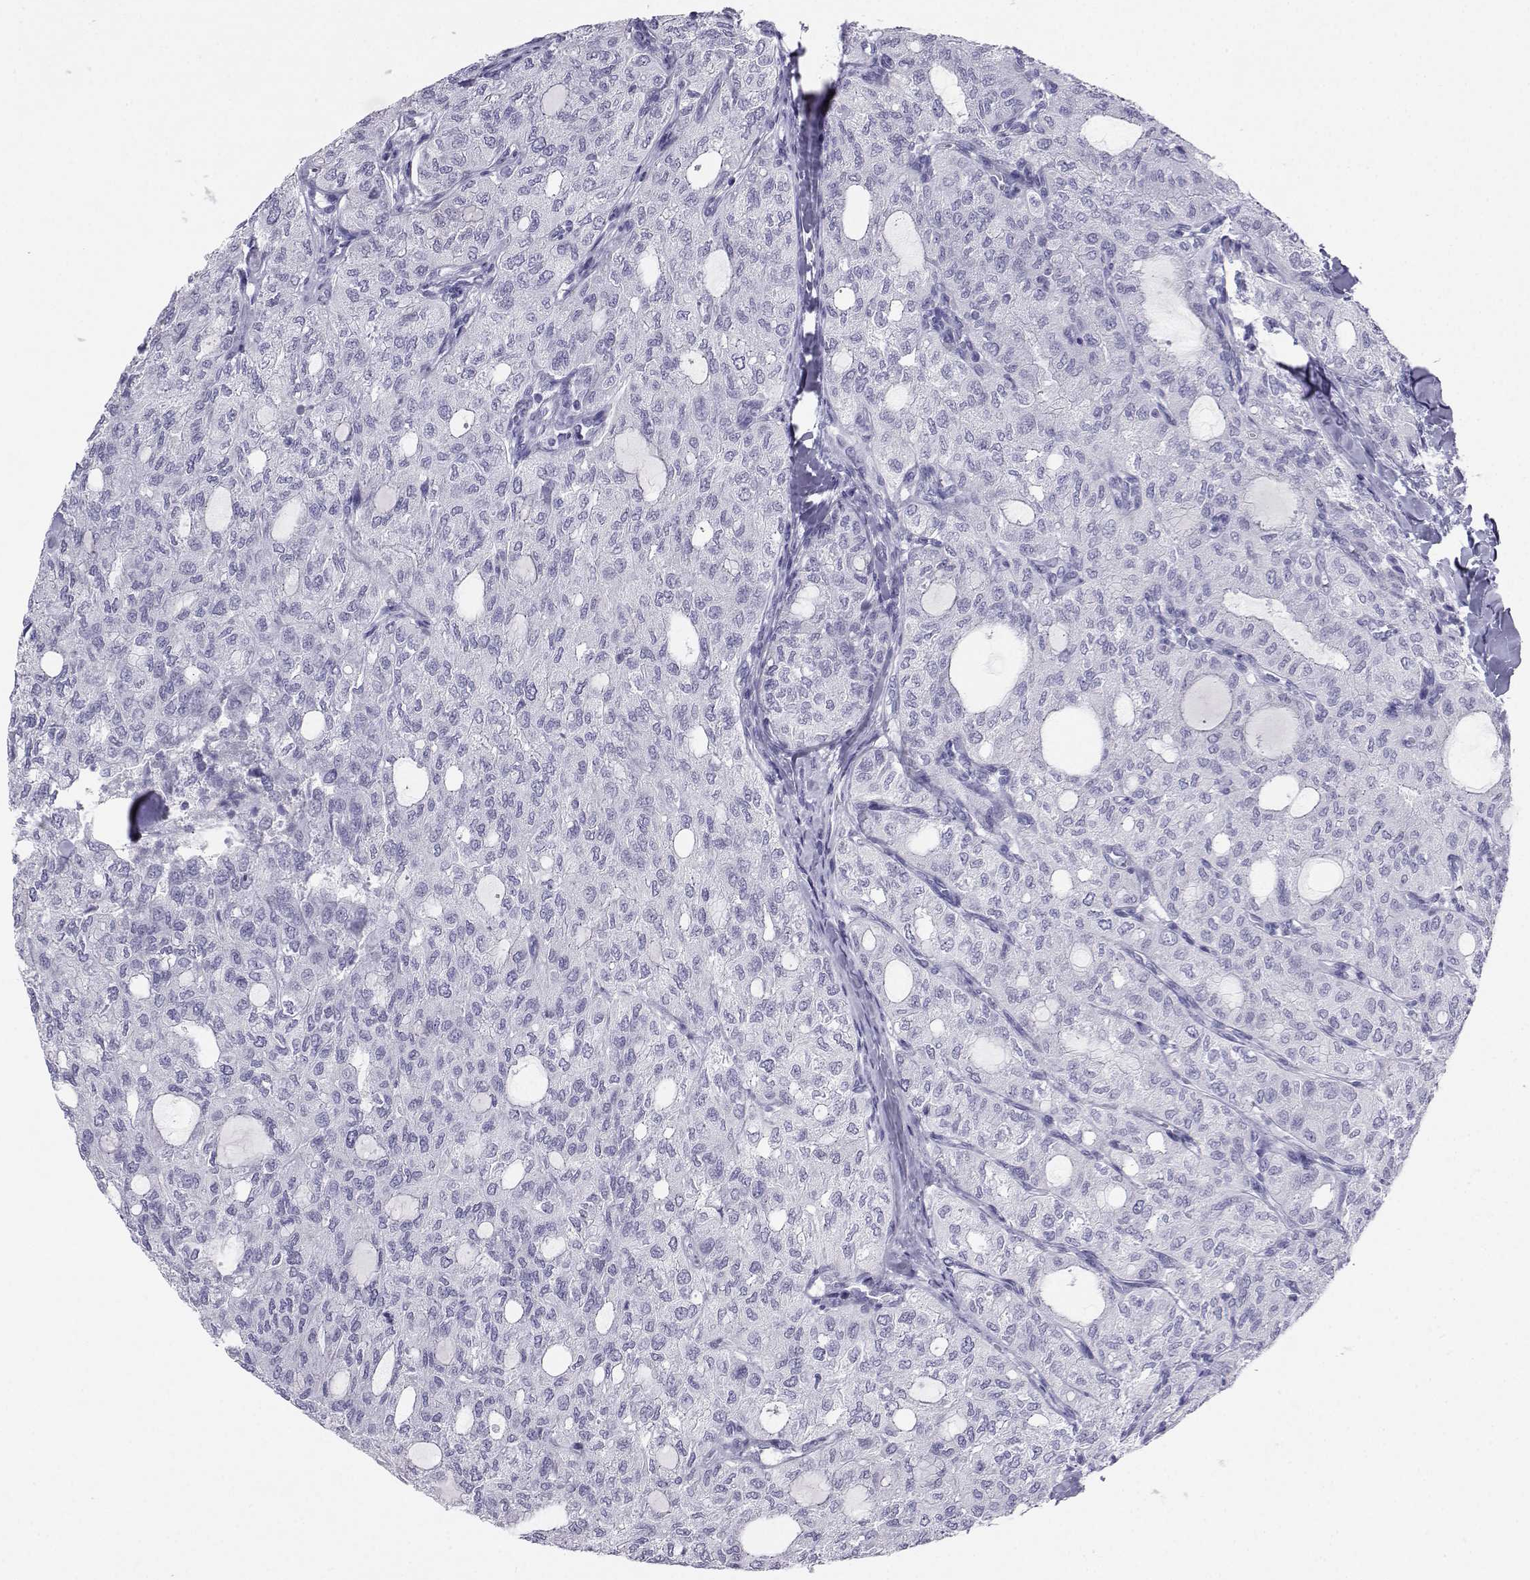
{"staining": {"intensity": "negative", "quantity": "none", "location": "none"}, "tissue": "thyroid cancer", "cell_type": "Tumor cells", "image_type": "cancer", "snomed": [{"axis": "morphology", "description": "Follicular adenoma carcinoma, NOS"}, {"axis": "topography", "description": "Thyroid gland"}], "caption": "Protein analysis of thyroid follicular adenoma carcinoma shows no significant positivity in tumor cells.", "gene": "SST", "patient": {"sex": "male", "age": 75}}